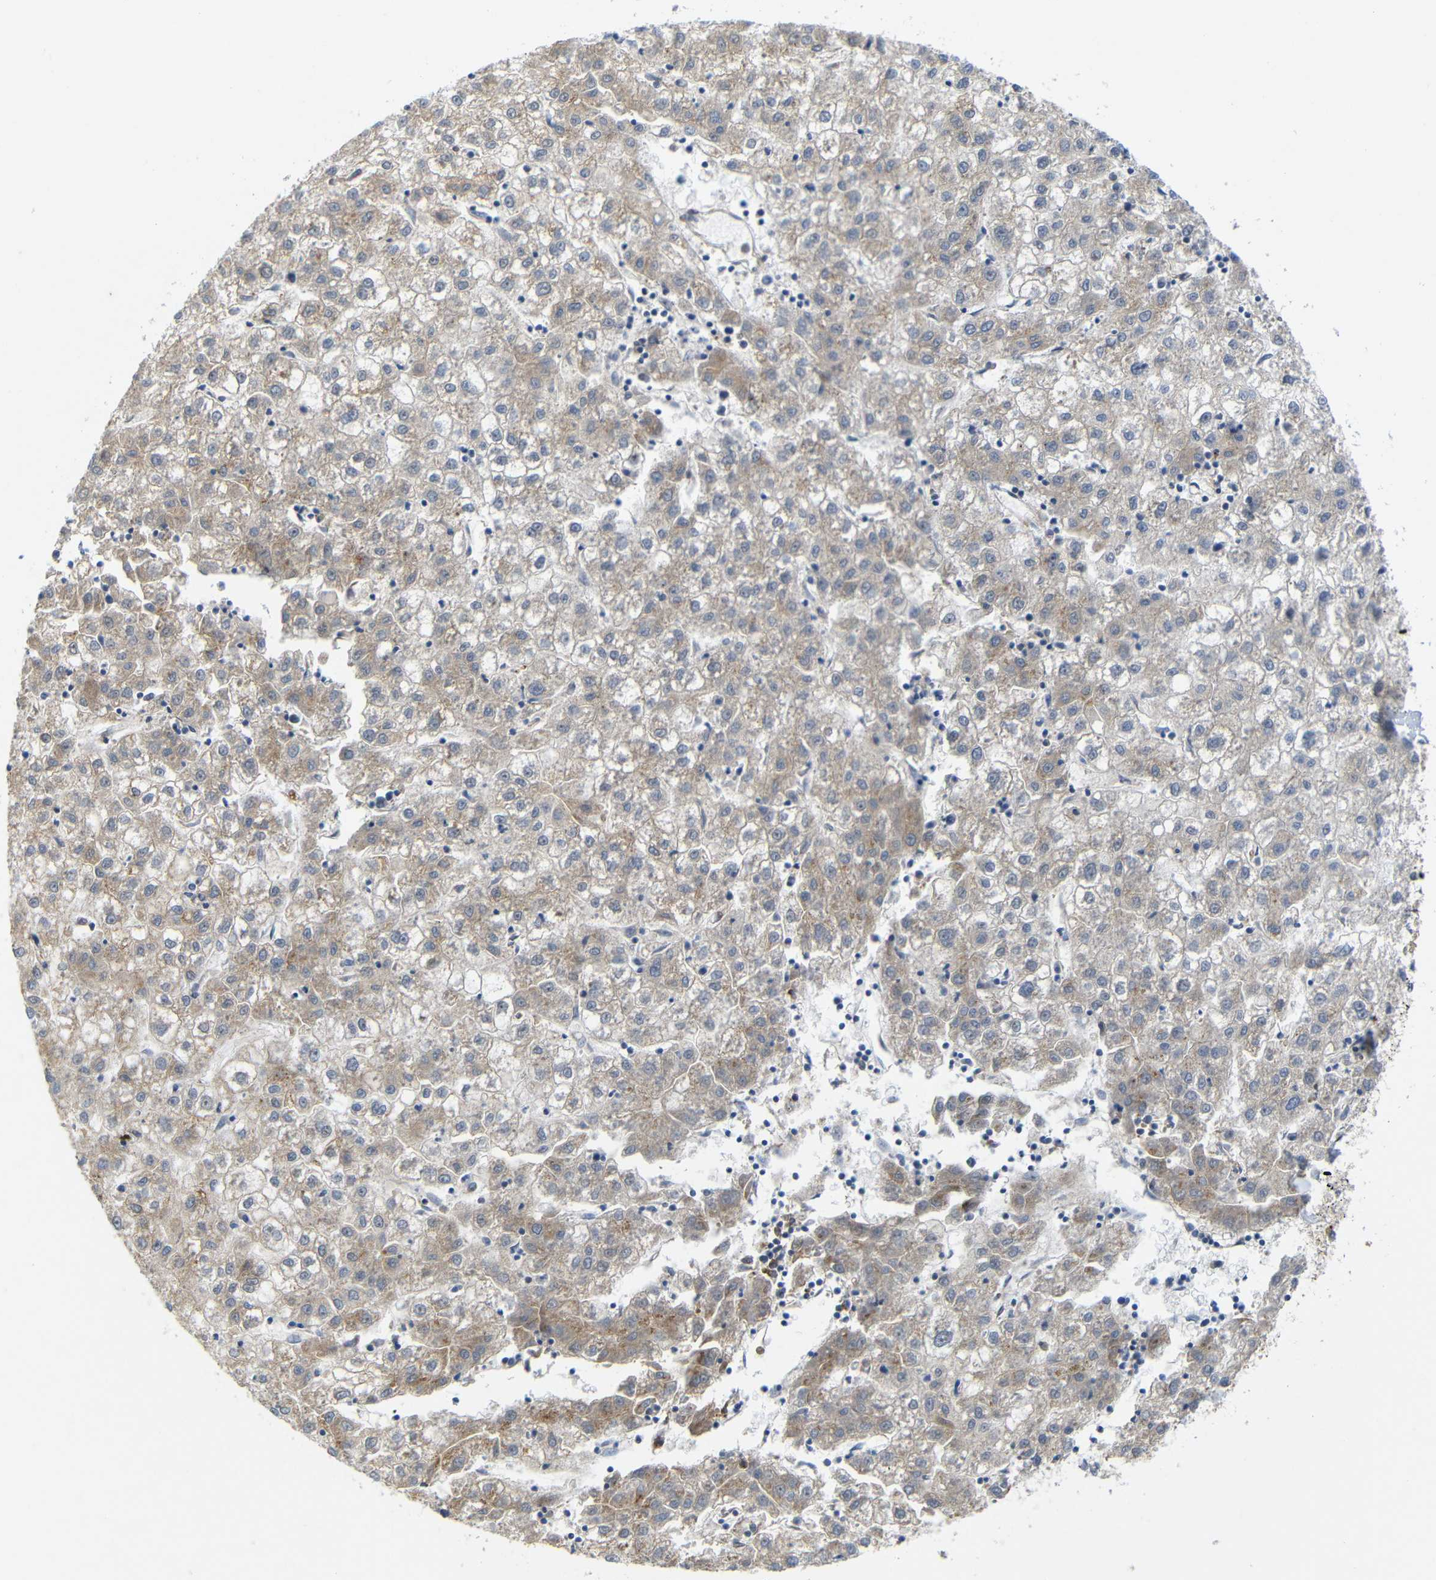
{"staining": {"intensity": "moderate", "quantity": ">75%", "location": "cytoplasmic/membranous"}, "tissue": "liver cancer", "cell_type": "Tumor cells", "image_type": "cancer", "snomed": [{"axis": "morphology", "description": "Carcinoma, Hepatocellular, NOS"}, {"axis": "topography", "description": "Liver"}], "caption": "Liver cancer tissue displays moderate cytoplasmic/membranous staining in approximately >75% of tumor cells, visualized by immunohistochemistry. (DAB (3,3'-diaminobenzidine) IHC, brown staining for protein, blue staining for nuclei).", "gene": "P3H2", "patient": {"sex": "male", "age": 72}}